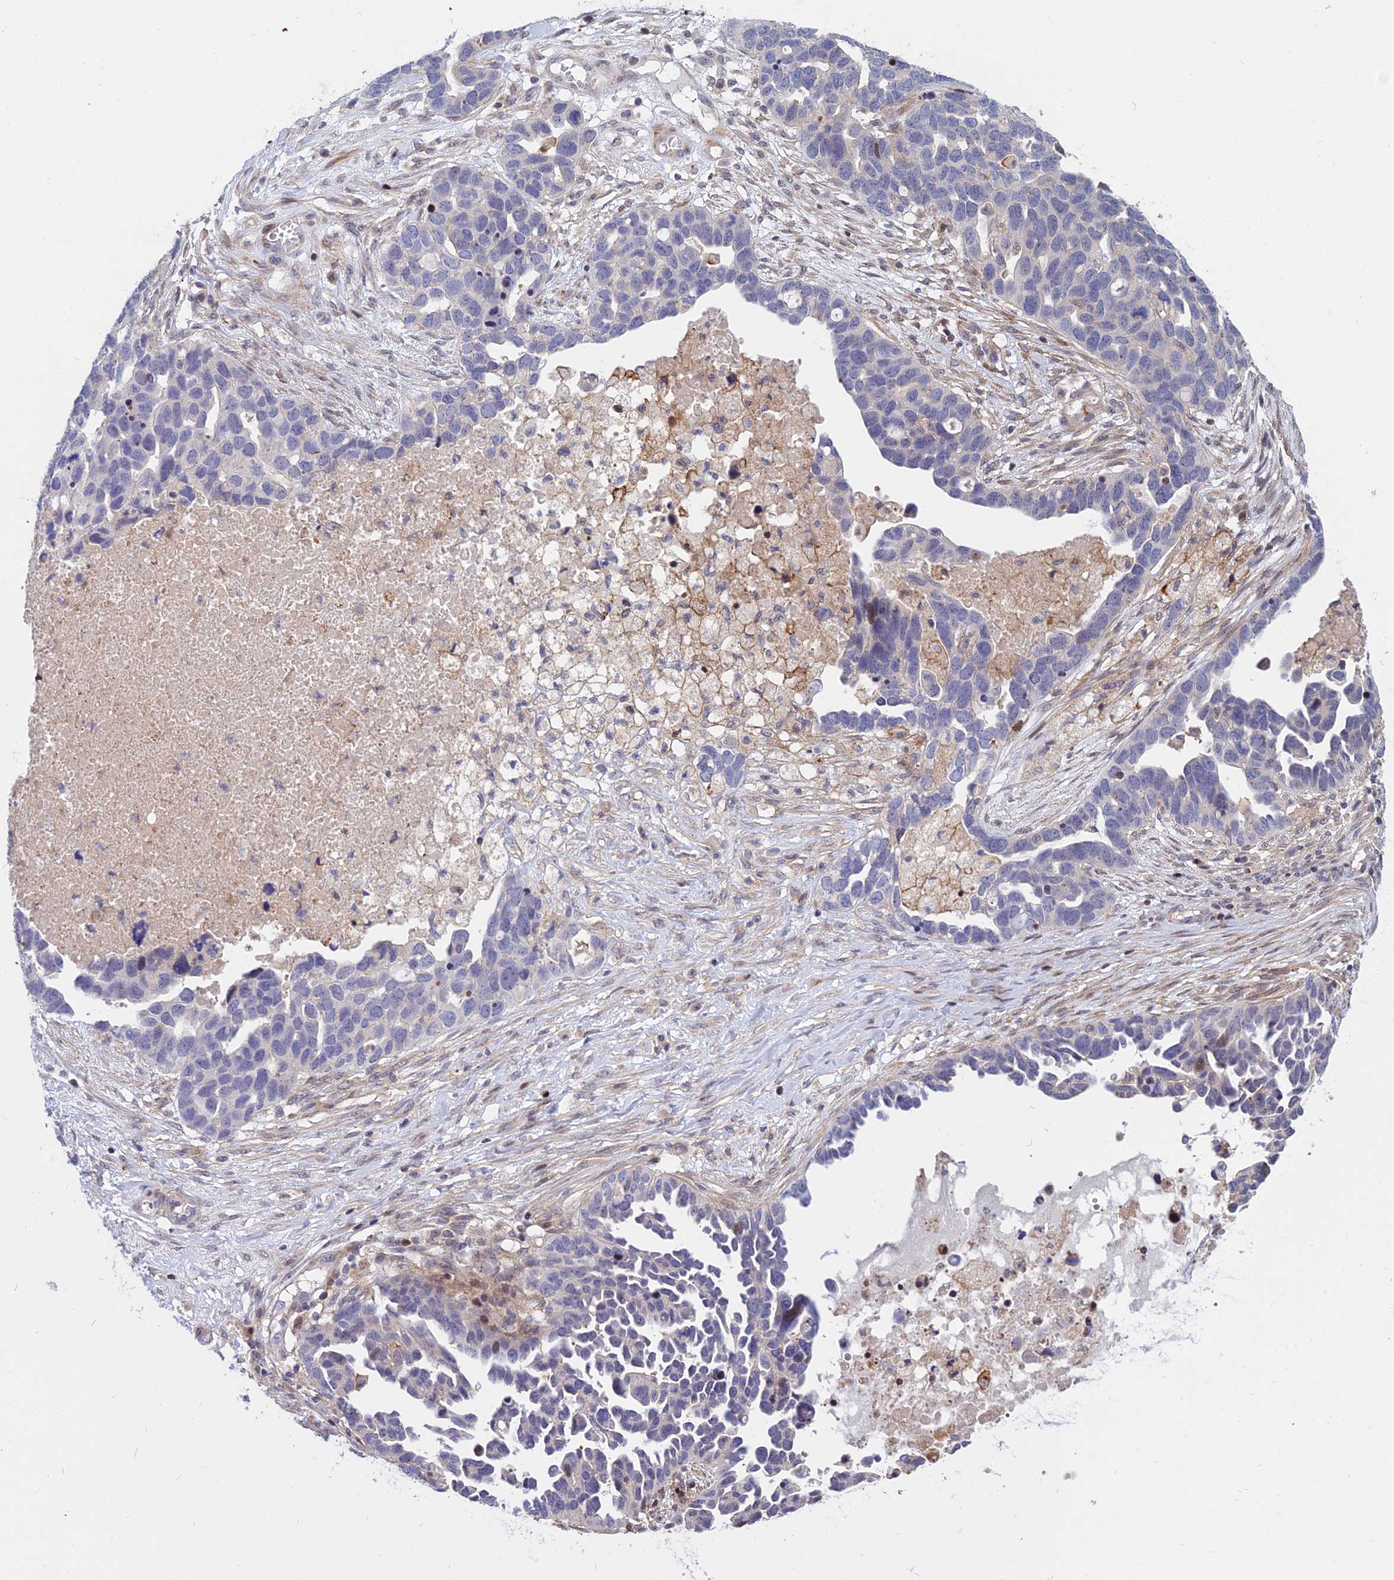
{"staining": {"intensity": "negative", "quantity": "none", "location": "none"}, "tissue": "ovarian cancer", "cell_type": "Tumor cells", "image_type": "cancer", "snomed": [{"axis": "morphology", "description": "Cystadenocarcinoma, serous, NOS"}, {"axis": "topography", "description": "Ovary"}], "caption": "Human ovarian cancer (serous cystadenocarcinoma) stained for a protein using immunohistochemistry (IHC) reveals no staining in tumor cells.", "gene": "TRIM43B", "patient": {"sex": "female", "age": 54}}